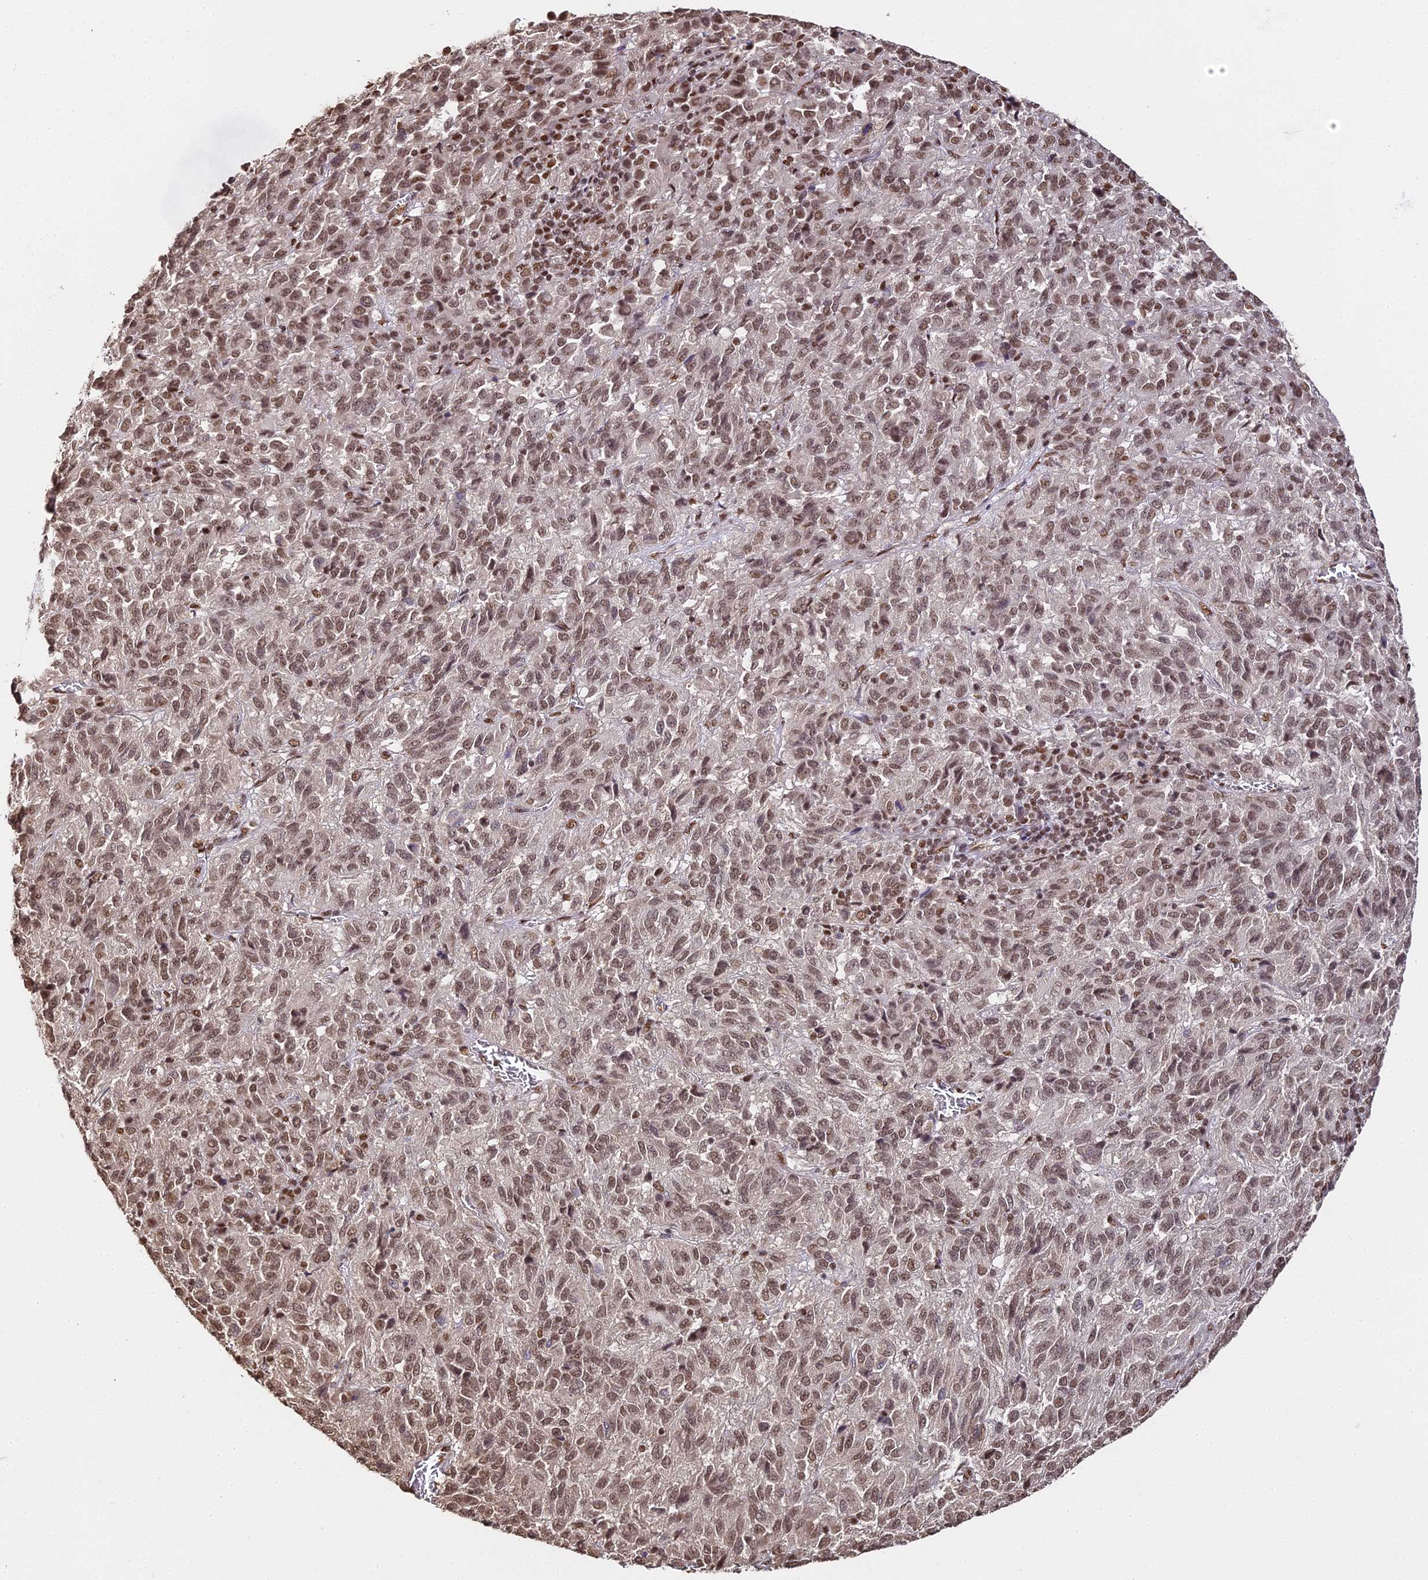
{"staining": {"intensity": "moderate", "quantity": ">75%", "location": "nuclear"}, "tissue": "melanoma", "cell_type": "Tumor cells", "image_type": "cancer", "snomed": [{"axis": "morphology", "description": "Malignant melanoma, Metastatic site"}, {"axis": "topography", "description": "Lung"}], "caption": "Protein expression analysis of melanoma displays moderate nuclear positivity in about >75% of tumor cells.", "gene": "HNRNPA1", "patient": {"sex": "male", "age": 64}}